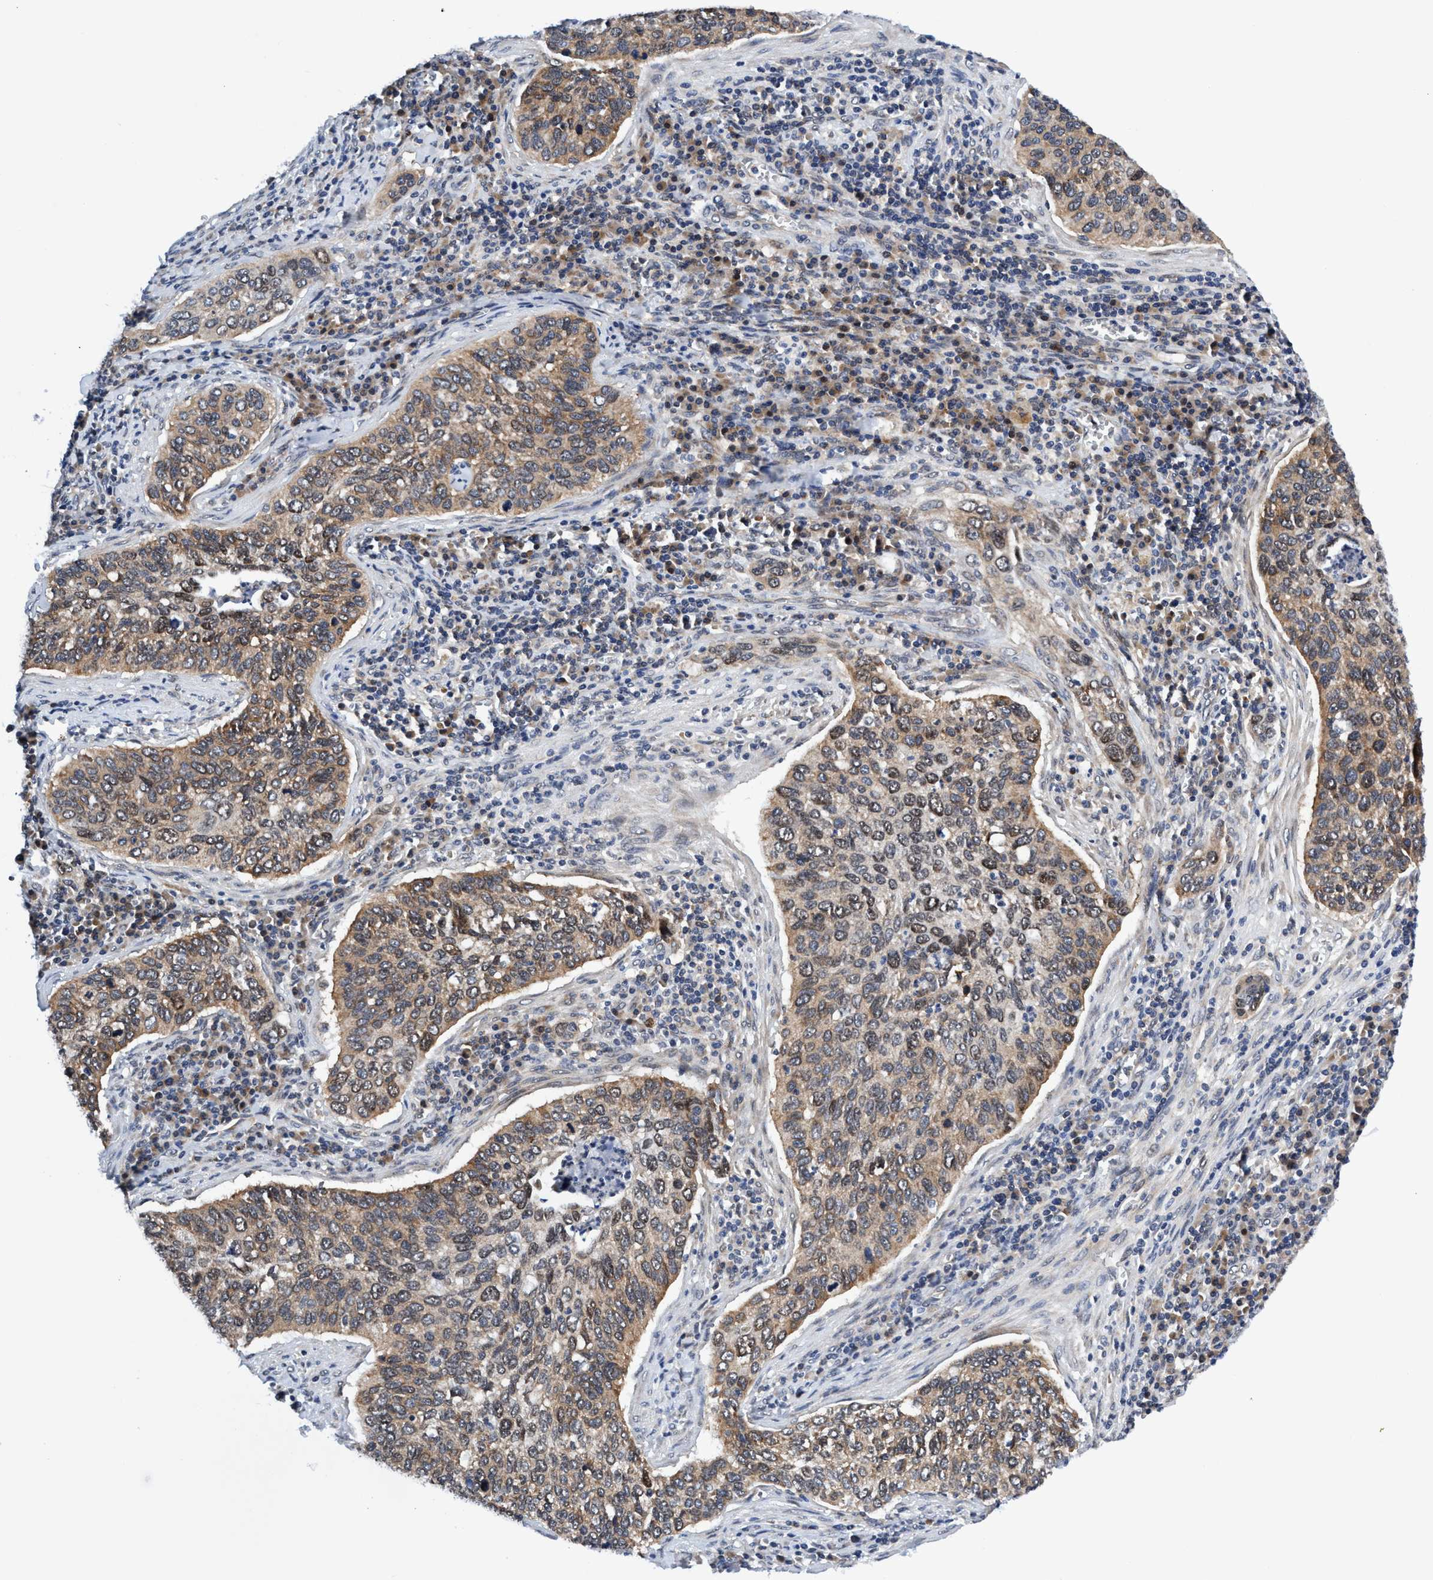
{"staining": {"intensity": "weak", "quantity": "25%-75%", "location": "cytoplasmic/membranous"}, "tissue": "cervical cancer", "cell_type": "Tumor cells", "image_type": "cancer", "snomed": [{"axis": "morphology", "description": "Squamous cell carcinoma, NOS"}, {"axis": "topography", "description": "Cervix"}], "caption": "Protein staining reveals weak cytoplasmic/membranous positivity in approximately 25%-75% of tumor cells in cervical squamous cell carcinoma. The staining was performed using DAB (3,3'-diaminobenzidine), with brown indicating positive protein expression. Nuclei are stained blue with hematoxylin.", "gene": "AGAP2", "patient": {"sex": "female", "age": 53}}